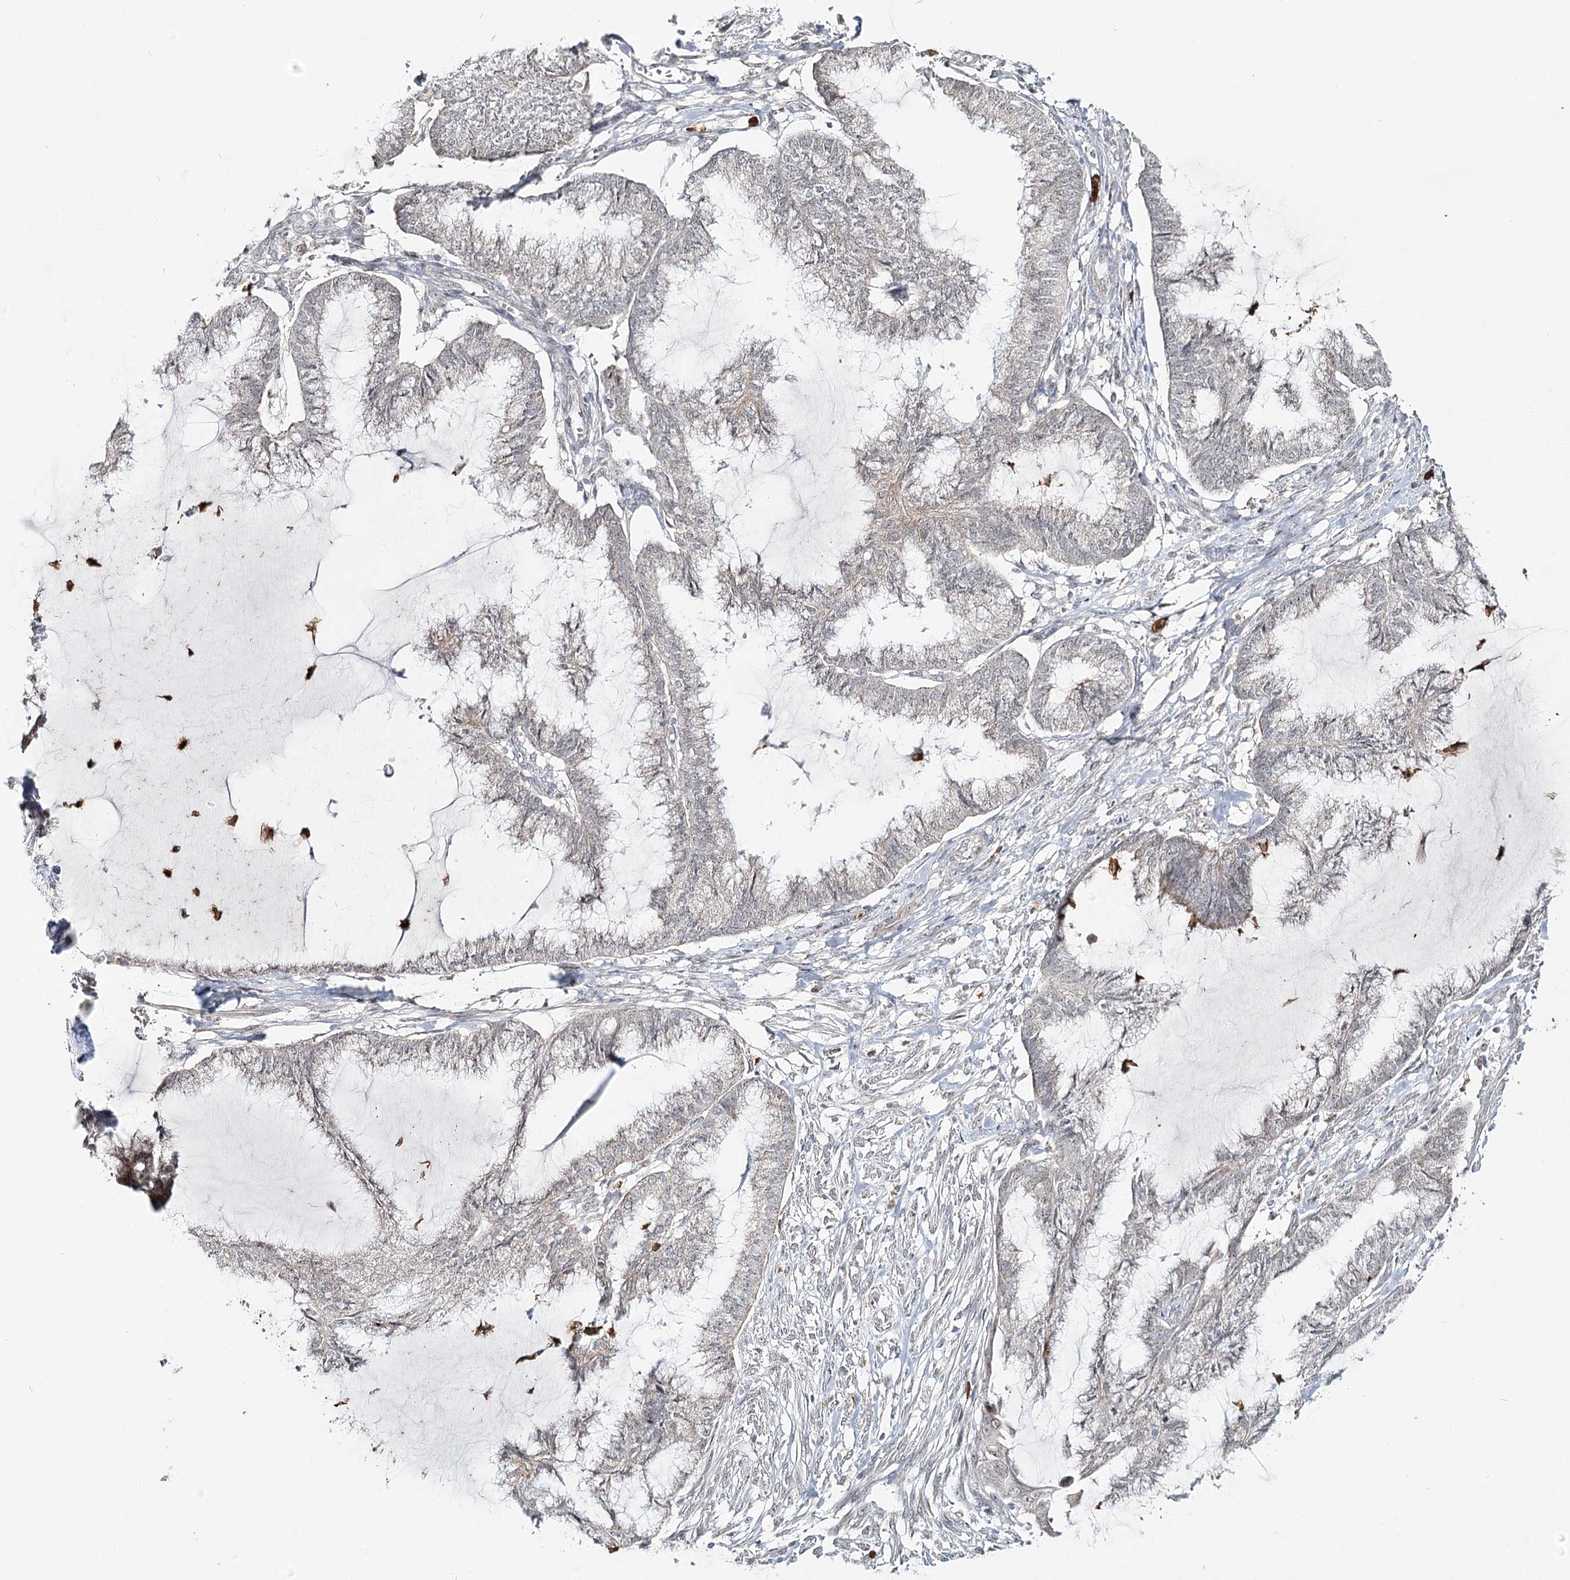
{"staining": {"intensity": "weak", "quantity": "<25%", "location": "nuclear"}, "tissue": "endometrial cancer", "cell_type": "Tumor cells", "image_type": "cancer", "snomed": [{"axis": "morphology", "description": "Adenocarcinoma, NOS"}, {"axis": "topography", "description": "Endometrium"}], "caption": "Tumor cells are negative for brown protein staining in endometrial adenocarcinoma. (DAB immunohistochemistry with hematoxylin counter stain).", "gene": "ATAD1", "patient": {"sex": "female", "age": 86}}